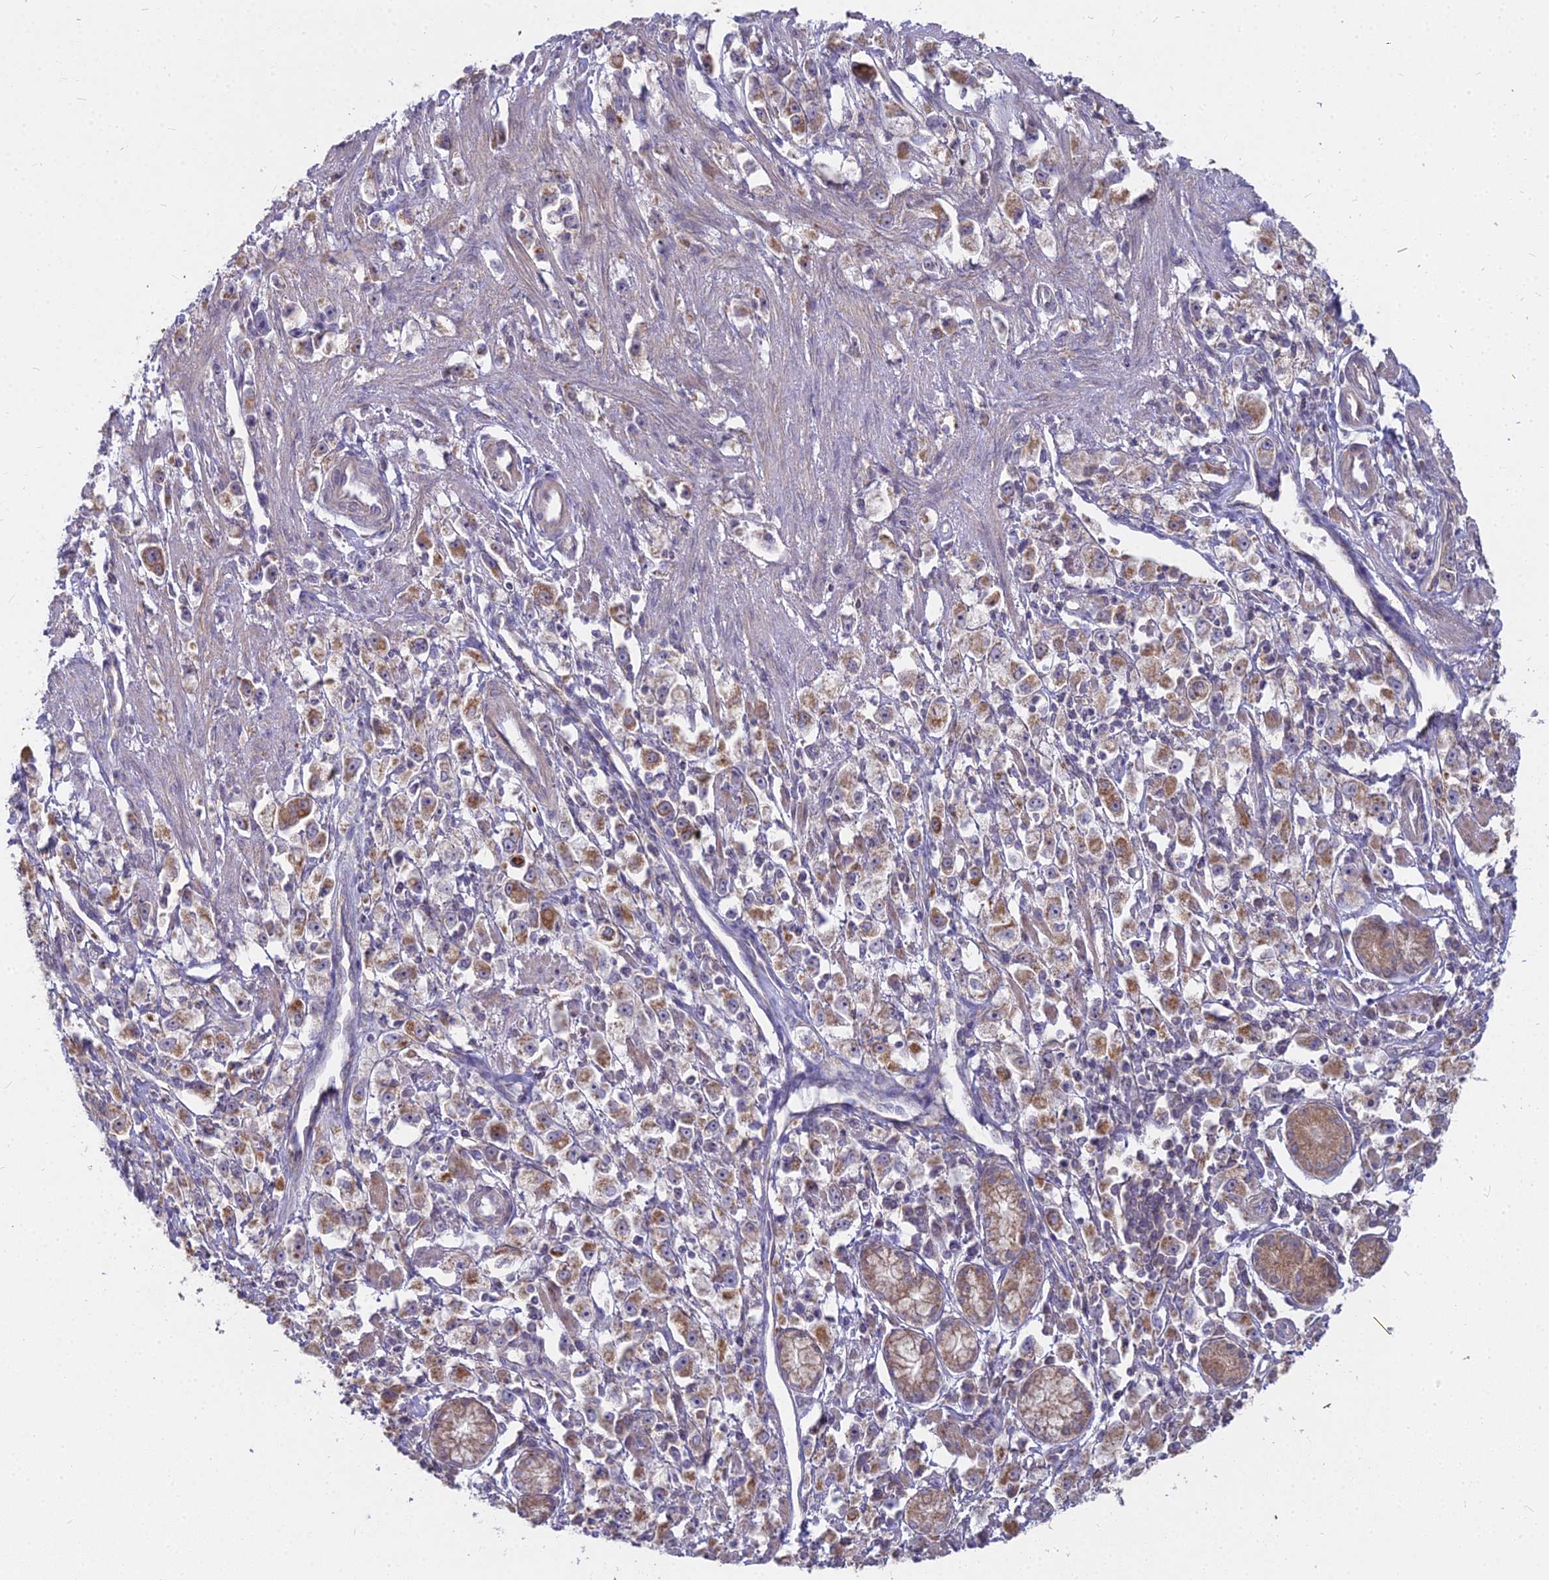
{"staining": {"intensity": "moderate", "quantity": ">75%", "location": "cytoplasmic/membranous"}, "tissue": "stomach cancer", "cell_type": "Tumor cells", "image_type": "cancer", "snomed": [{"axis": "morphology", "description": "Adenocarcinoma, NOS"}, {"axis": "topography", "description": "Stomach"}], "caption": "DAB (3,3'-diaminobenzidine) immunohistochemical staining of stomach adenocarcinoma shows moderate cytoplasmic/membranous protein positivity in approximately >75% of tumor cells.", "gene": "MICU2", "patient": {"sex": "female", "age": 59}}